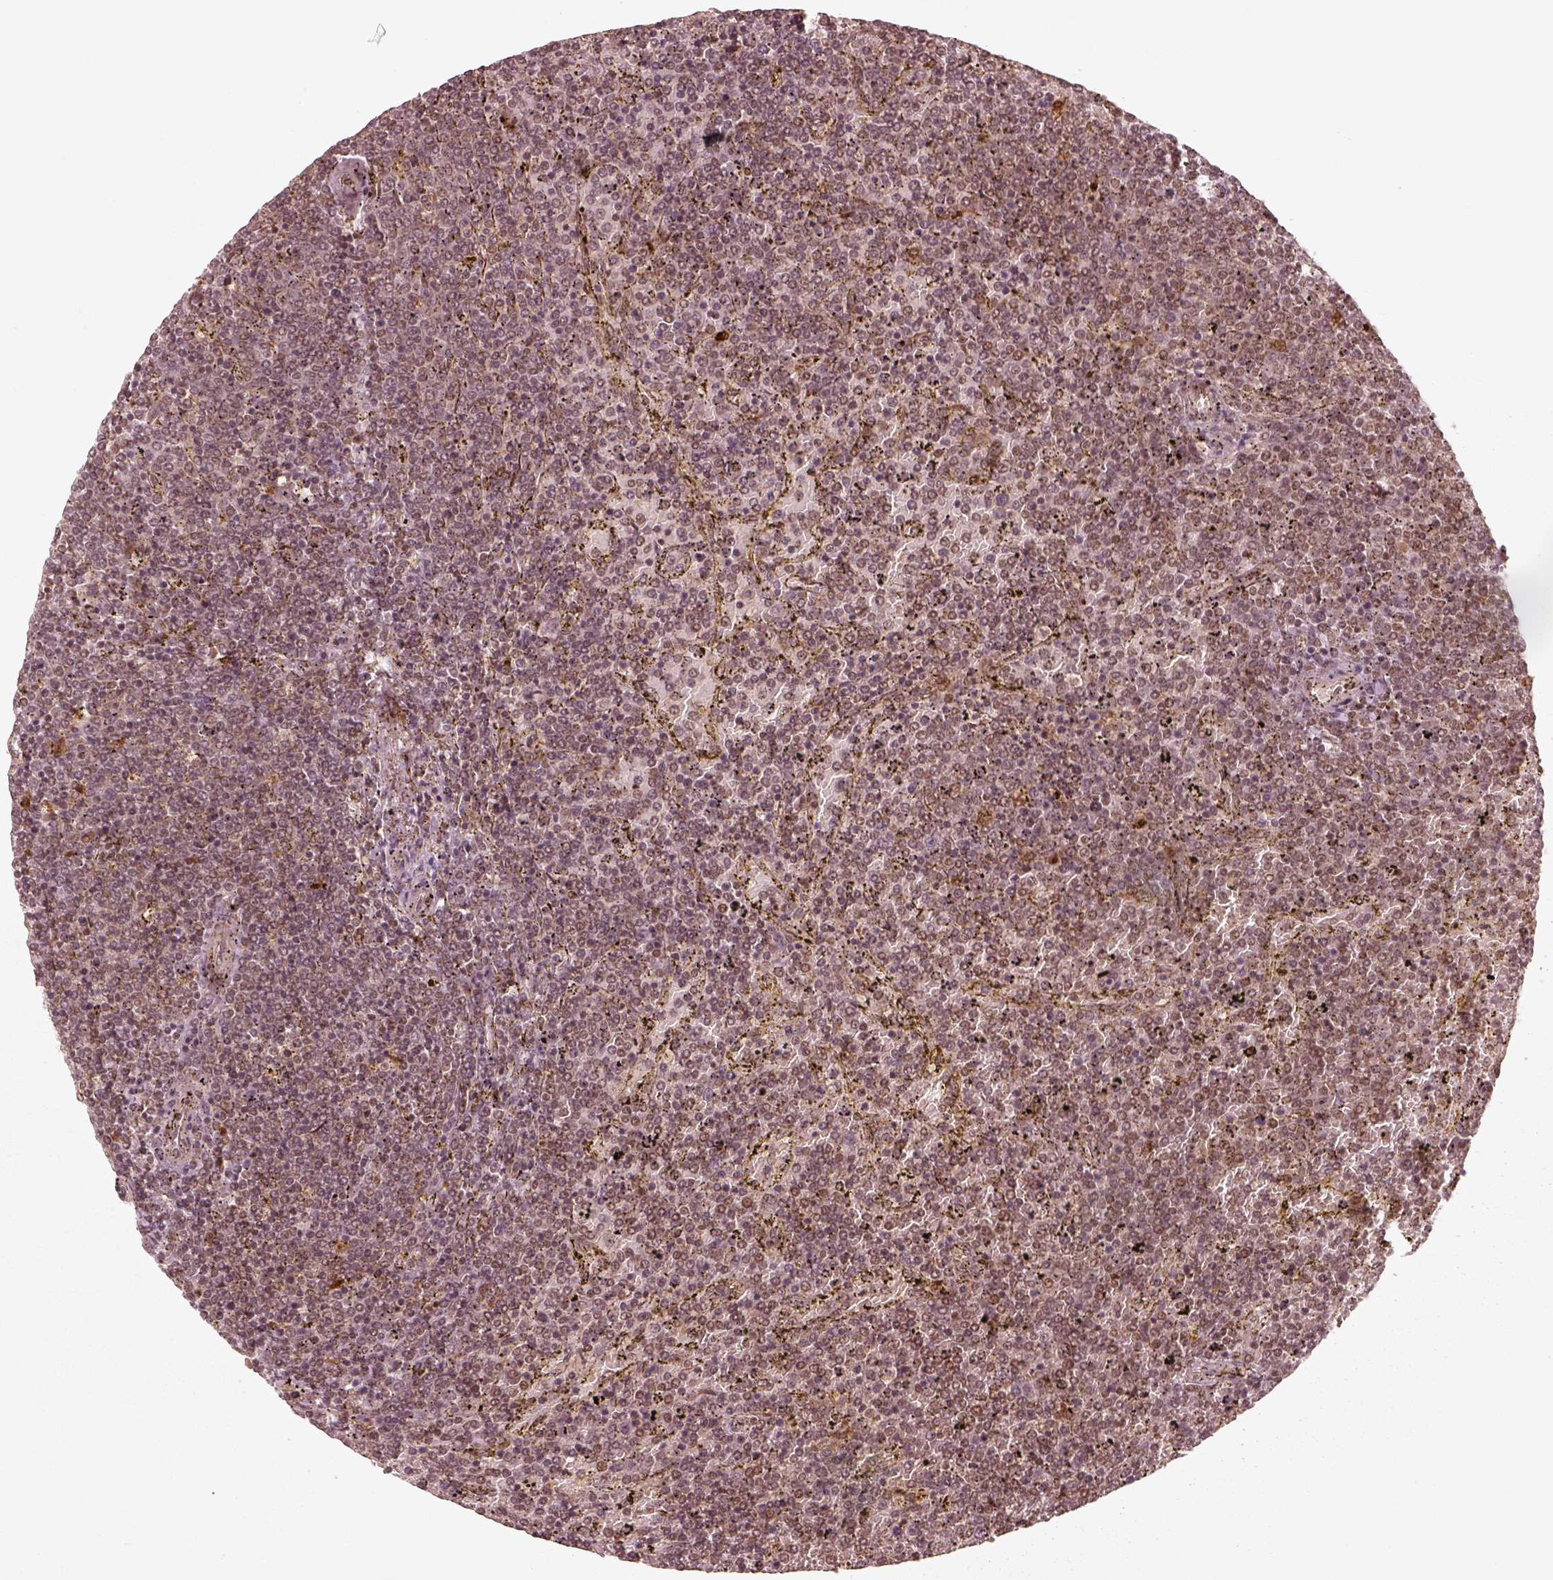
{"staining": {"intensity": "negative", "quantity": "none", "location": "none"}, "tissue": "lymphoma", "cell_type": "Tumor cells", "image_type": "cancer", "snomed": [{"axis": "morphology", "description": "Malignant lymphoma, non-Hodgkin's type, Low grade"}, {"axis": "topography", "description": "Spleen"}], "caption": "Immunohistochemistry (IHC) histopathology image of human lymphoma stained for a protein (brown), which exhibits no positivity in tumor cells.", "gene": "GMEB2", "patient": {"sex": "female", "age": 77}}